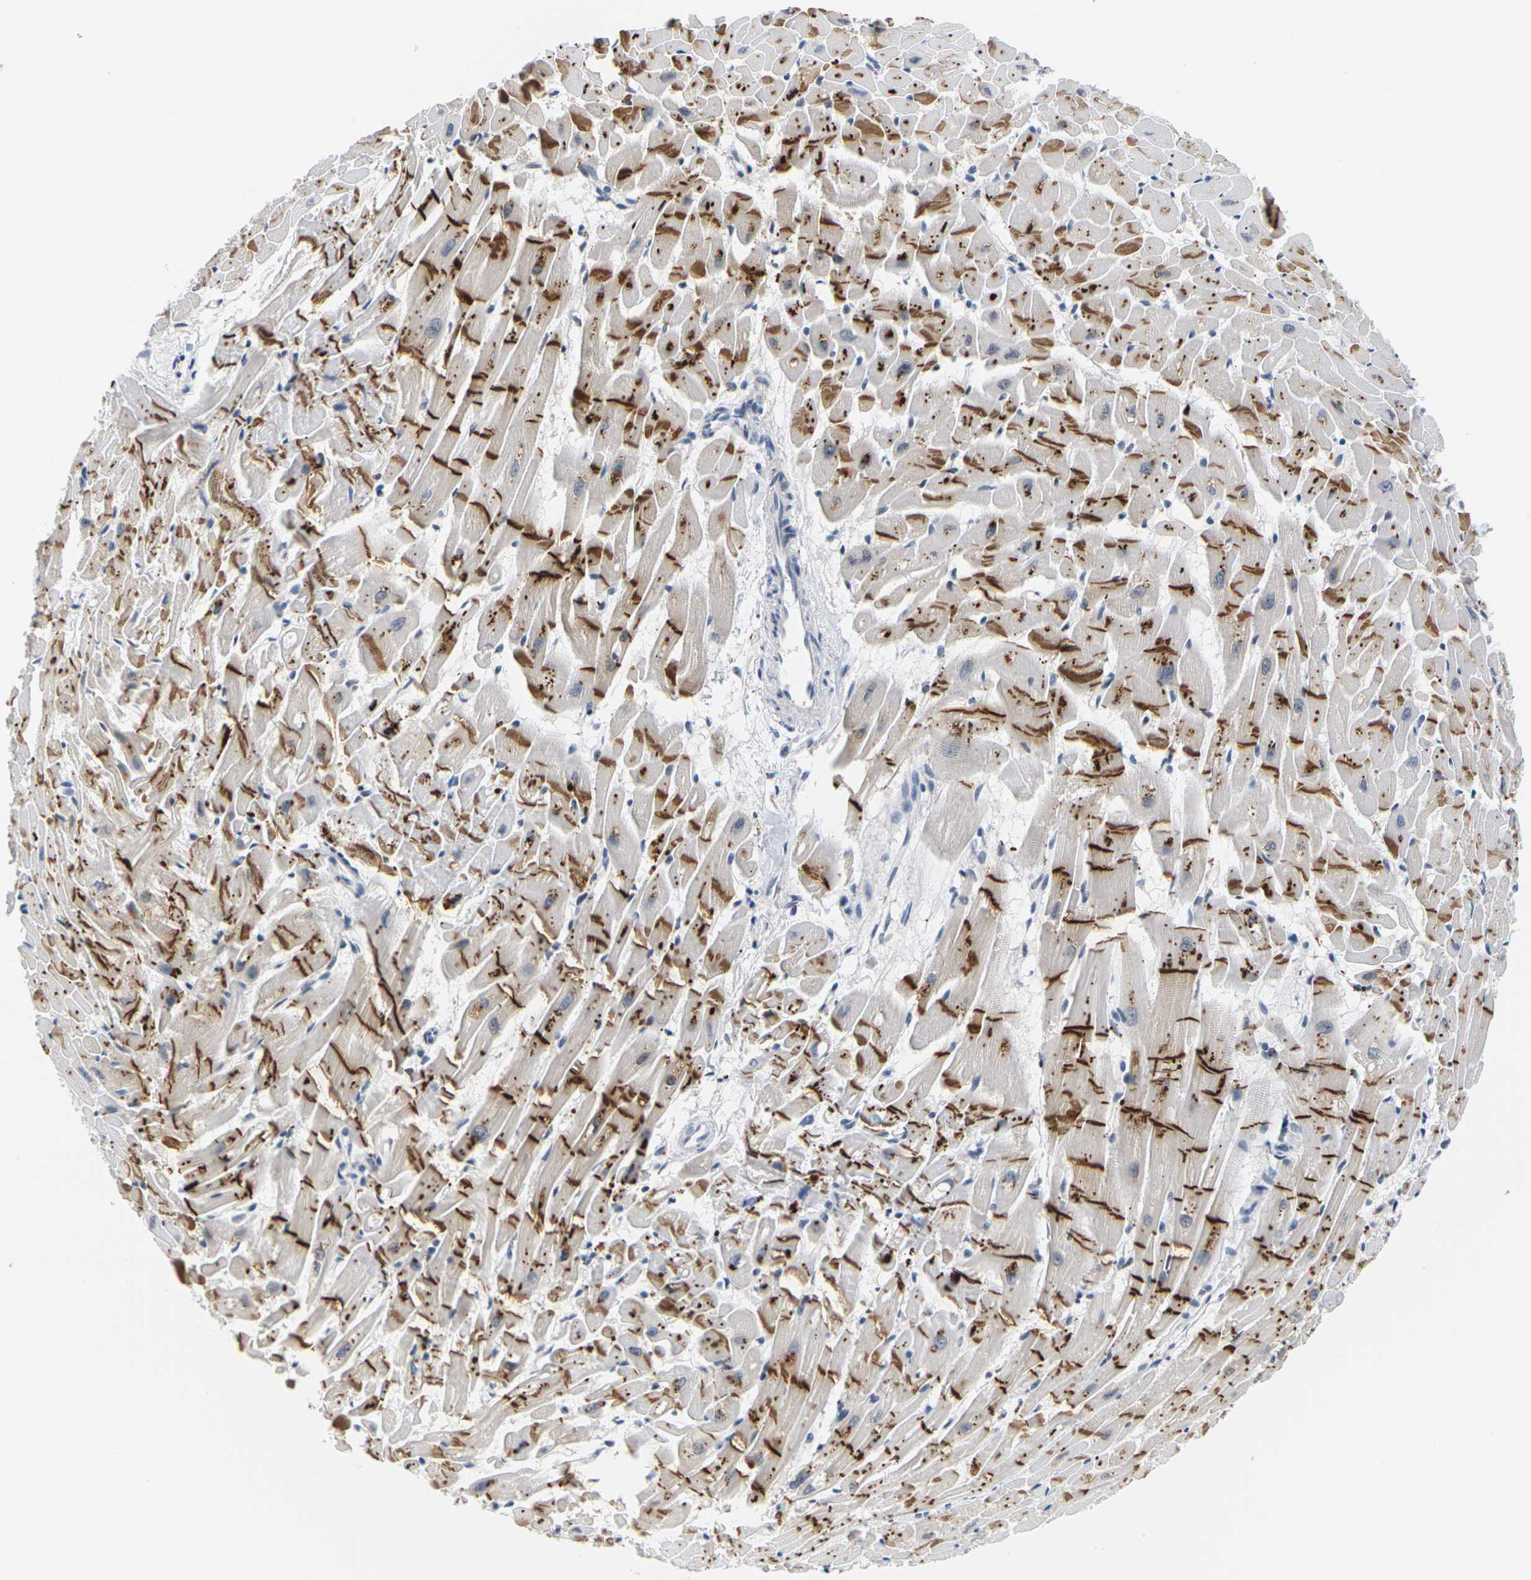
{"staining": {"intensity": "strong", "quantity": "25%-75%", "location": "cytoplasmic/membranous"}, "tissue": "heart muscle", "cell_type": "Cardiomyocytes", "image_type": "normal", "snomed": [{"axis": "morphology", "description": "Normal tissue, NOS"}, {"axis": "topography", "description": "Heart"}], "caption": "Immunohistochemical staining of normal heart muscle exhibits 25%-75% levels of strong cytoplasmic/membranous protein staining in approximately 25%-75% of cardiomyocytes. (Brightfield microscopy of DAB IHC at high magnification).", "gene": "PKP2", "patient": {"sex": "female", "age": 19}}